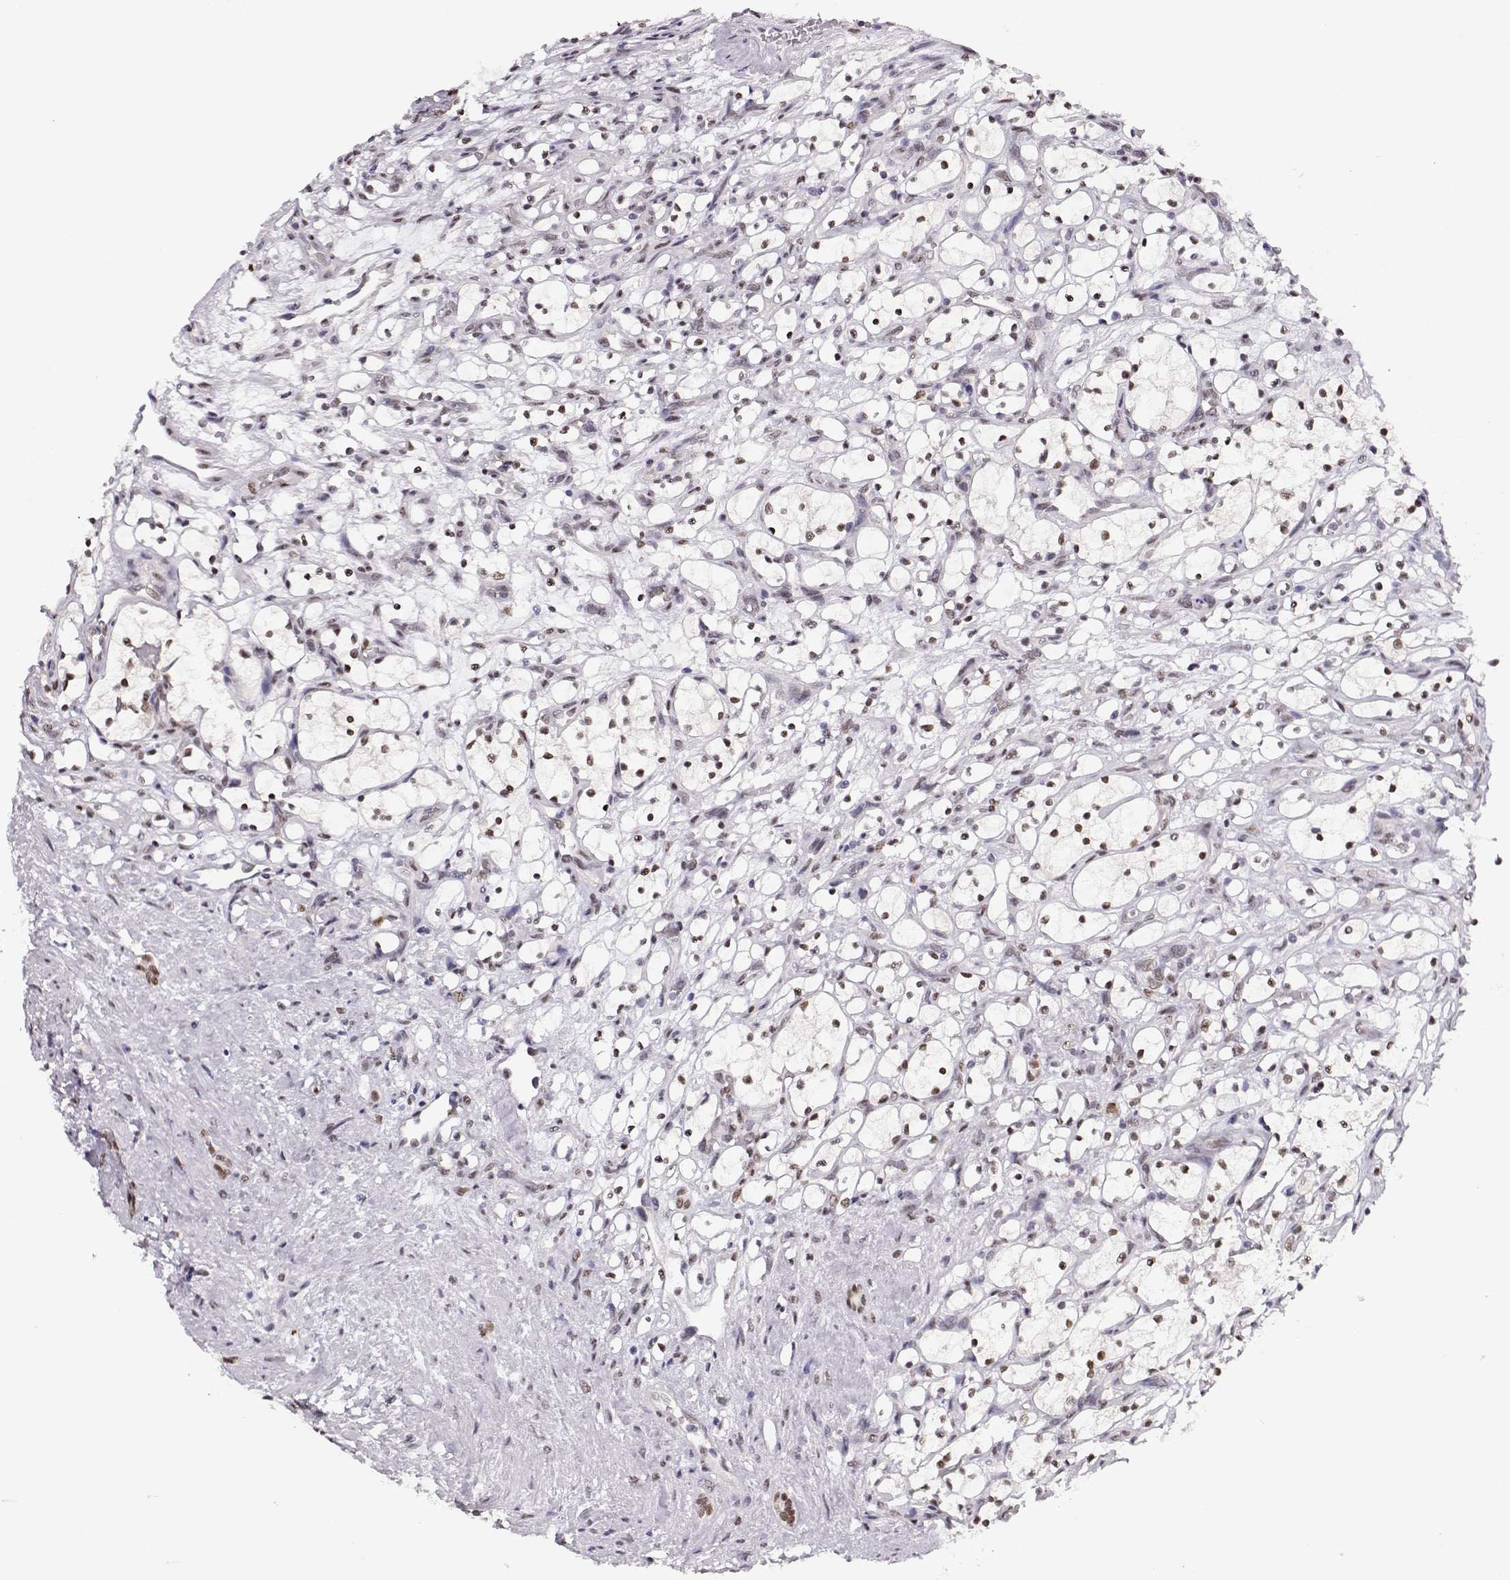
{"staining": {"intensity": "moderate", "quantity": ">75%", "location": "nuclear"}, "tissue": "renal cancer", "cell_type": "Tumor cells", "image_type": "cancer", "snomed": [{"axis": "morphology", "description": "Adenocarcinoma, NOS"}, {"axis": "topography", "description": "Kidney"}], "caption": "The photomicrograph shows a brown stain indicating the presence of a protein in the nuclear of tumor cells in adenocarcinoma (renal).", "gene": "POLI", "patient": {"sex": "female", "age": 69}}